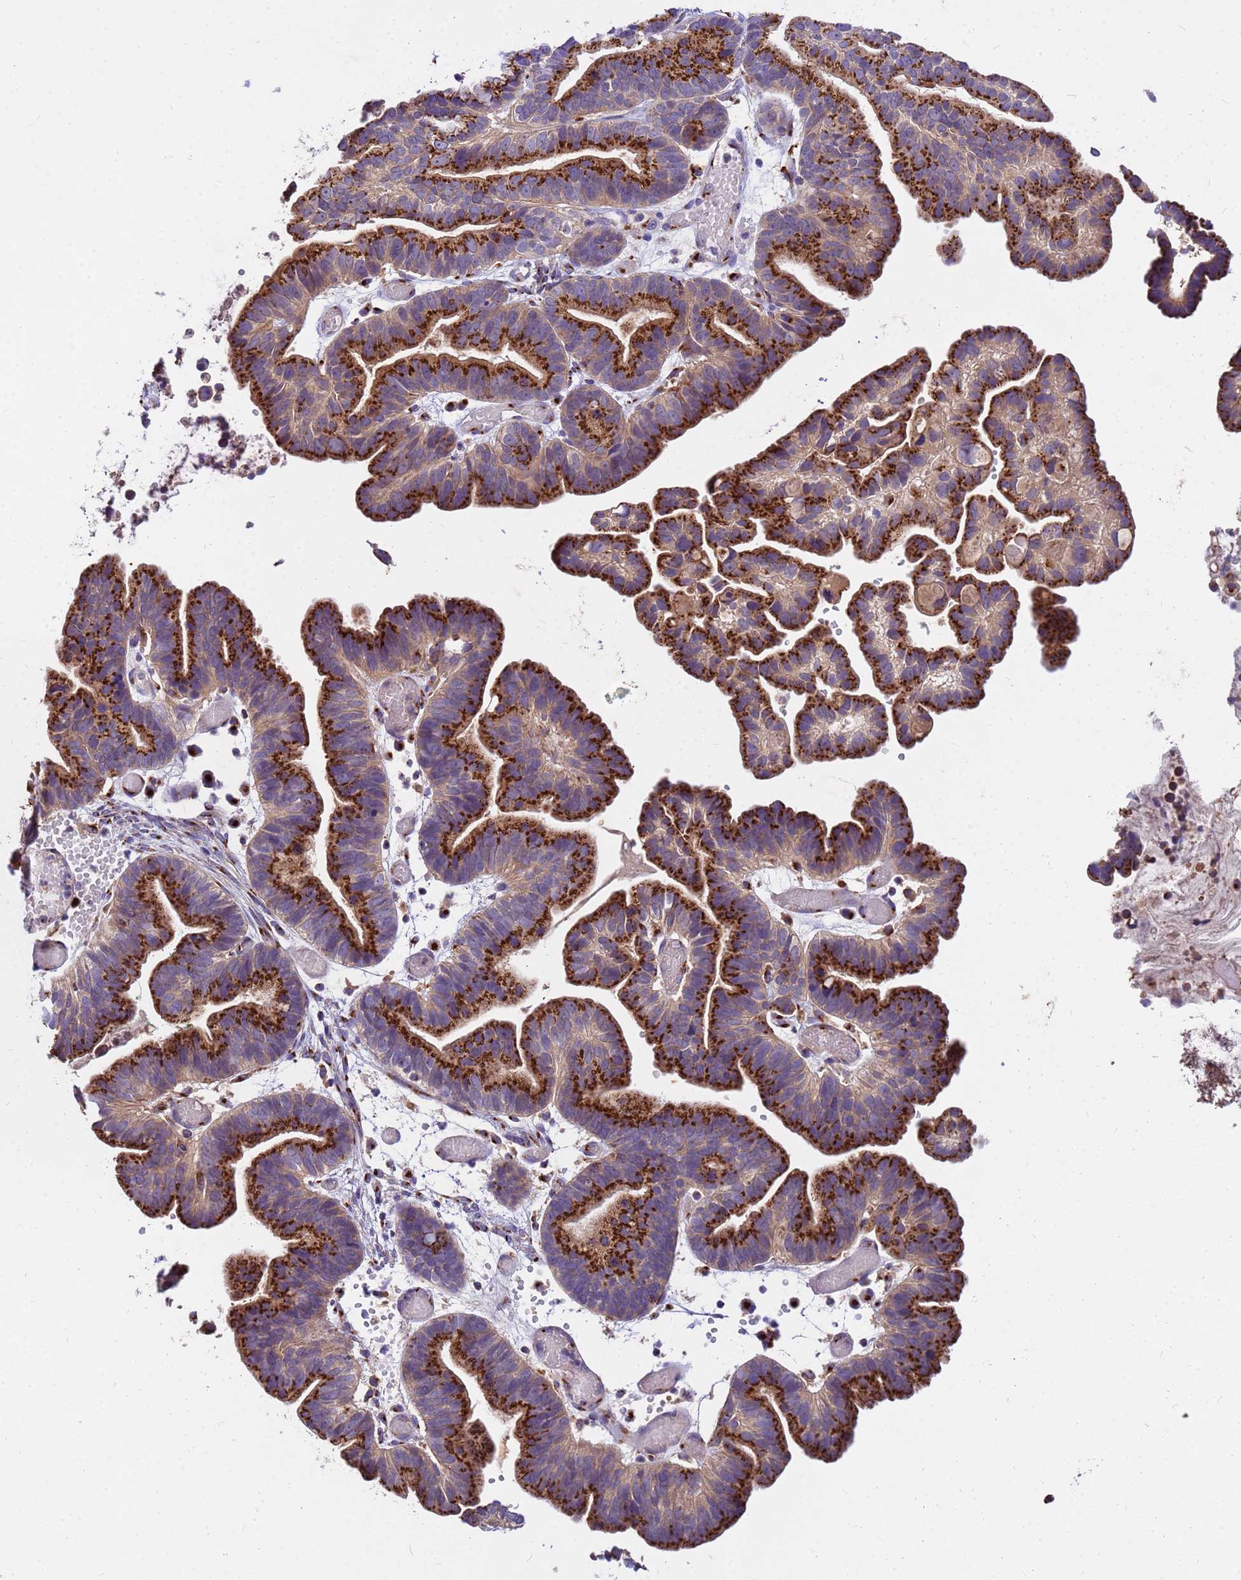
{"staining": {"intensity": "strong", "quantity": ">75%", "location": "cytoplasmic/membranous"}, "tissue": "ovarian cancer", "cell_type": "Tumor cells", "image_type": "cancer", "snomed": [{"axis": "morphology", "description": "Cystadenocarcinoma, serous, NOS"}, {"axis": "topography", "description": "Ovary"}], "caption": "Ovarian serous cystadenocarcinoma stained for a protein (brown) reveals strong cytoplasmic/membranous positive staining in about >75% of tumor cells.", "gene": "HPS3", "patient": {"sex": "female", "age": 56}}